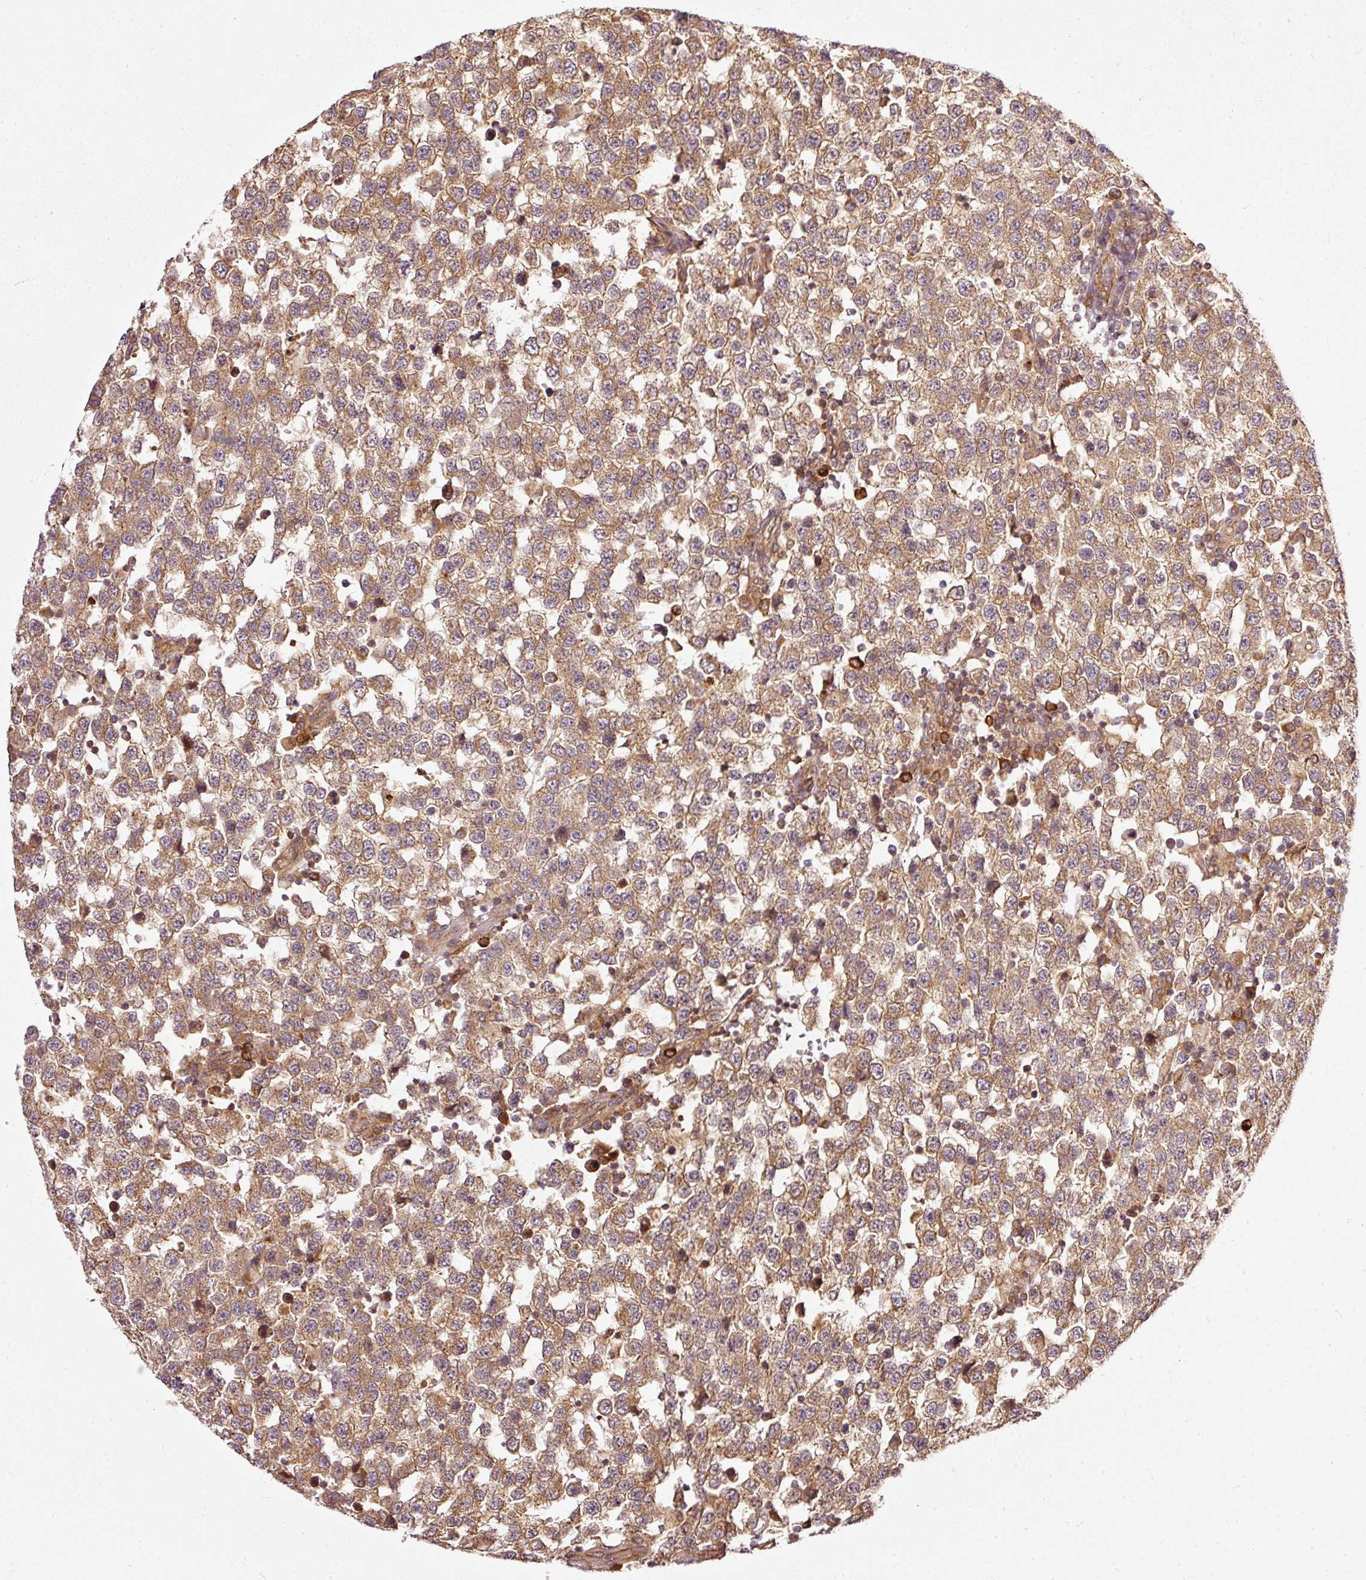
{"staining": {"intensity": "moderate", "quantity": ">75%", "location": "cytoplasmic/membranous"}, "tissue": "testis cancer", "cell_type": "Tumor cells", "image_type": "cancer", "snomed": [{"axis": "morphology", "description": "Seminoma, NOS"}, {"axis": "topography", "description": "Testis"}], "caption": "Testis cancer (seminoma) tissue displays moderate cytoplasmic/membranous expression in approximately >75% of tumor cells", "gene": "MIF4GD", "patient": {"sex": "male", "age": 34}}